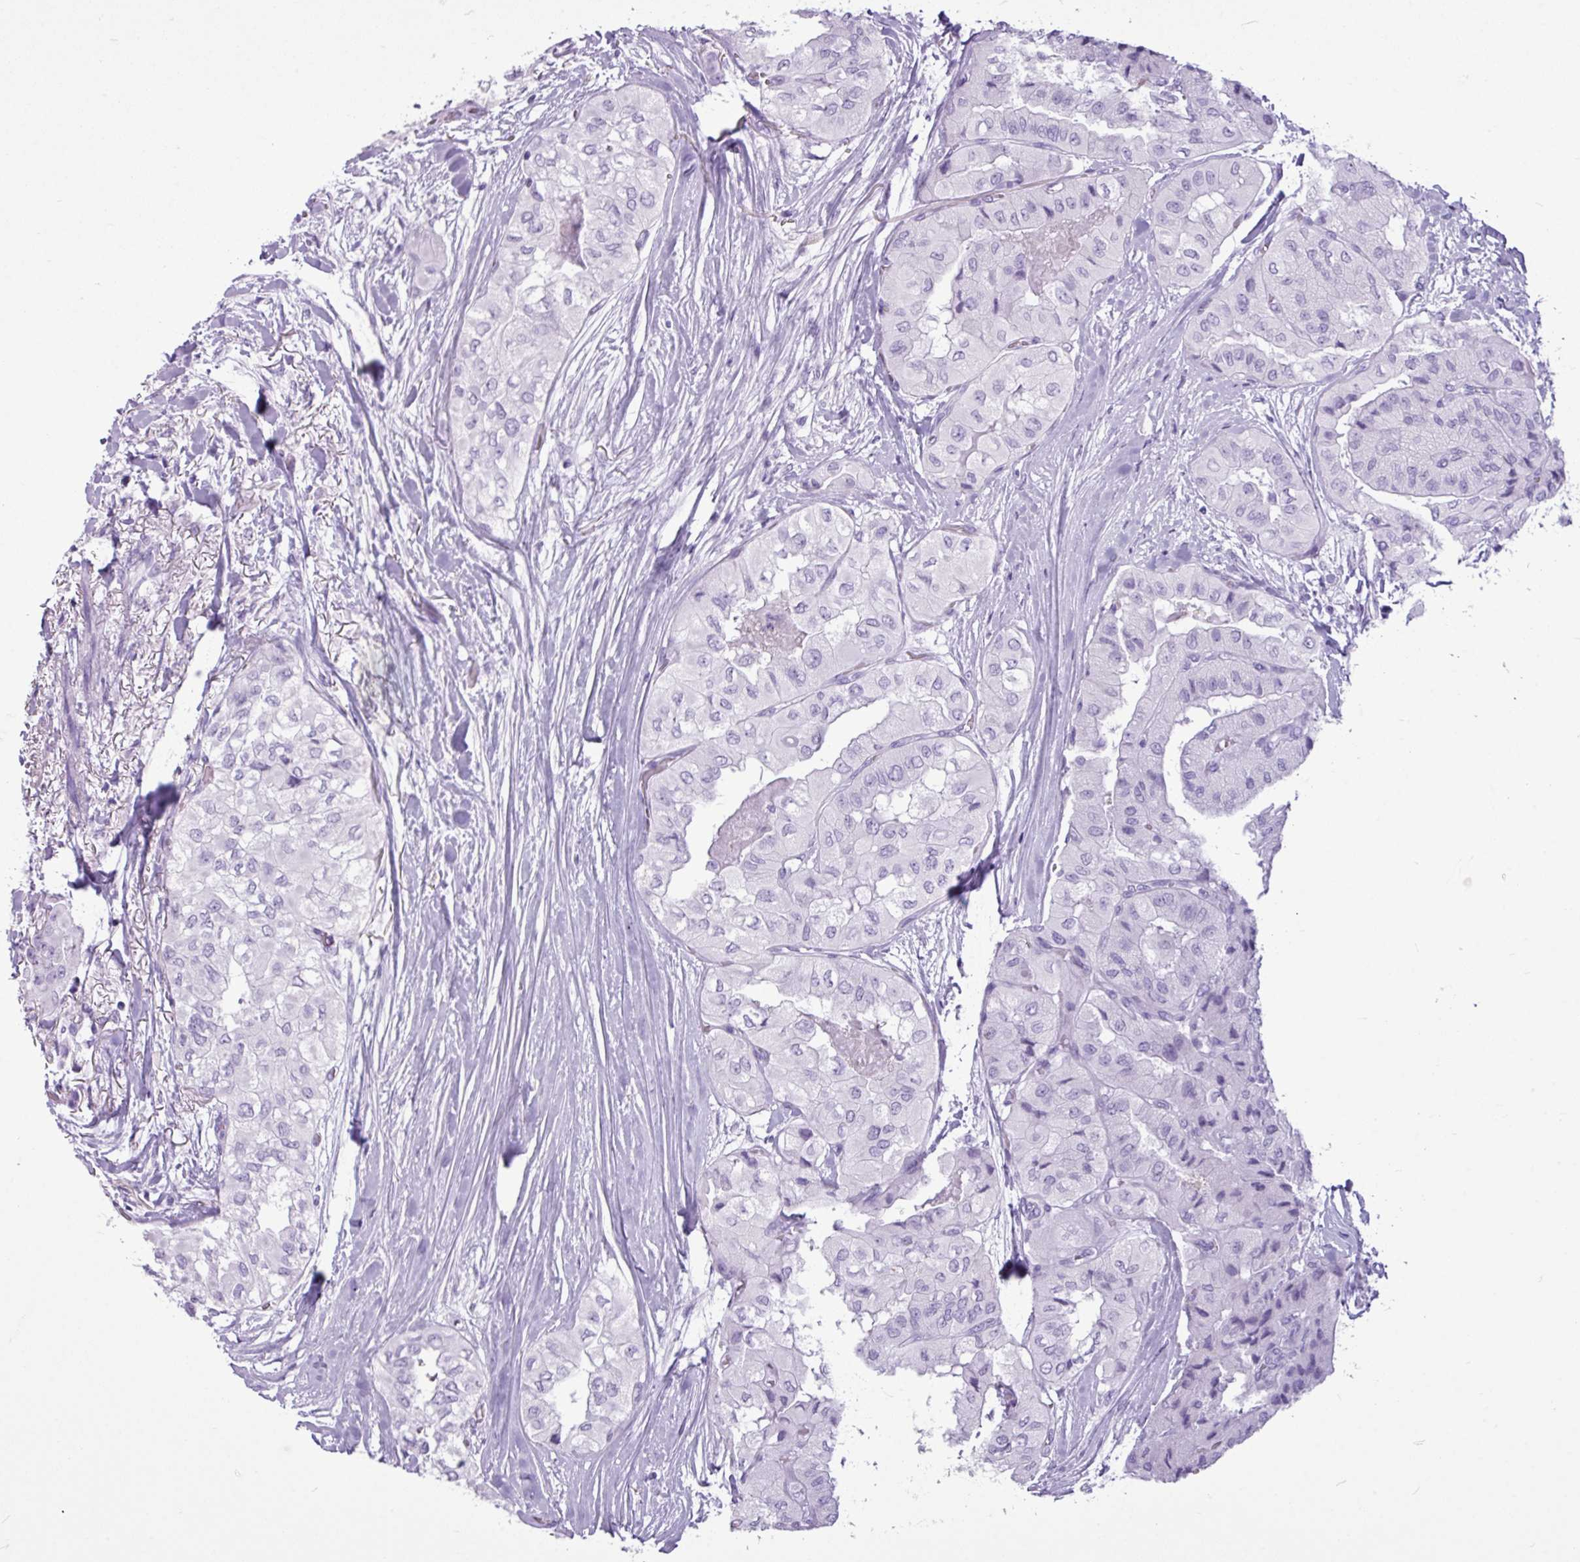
{"staining": {"intensity": "negative", "quantity": "none", "location": "none"}, "tissue": "thyroid cancer", "cell_type": "Tumor cells", "image_type": "cancer", "snomed": [{"axis": "morphology", "description": "Papillary adenocarcinoma, NOS"}, {"axis": "topography", "description": "Thyroid gland"}], "caption": "Immunohistochemical staining of human thyroid cancer shows no significant expression in tumor cells.", "gene": "AMY1B", "patient": {"sex": "female", "age": 59}}